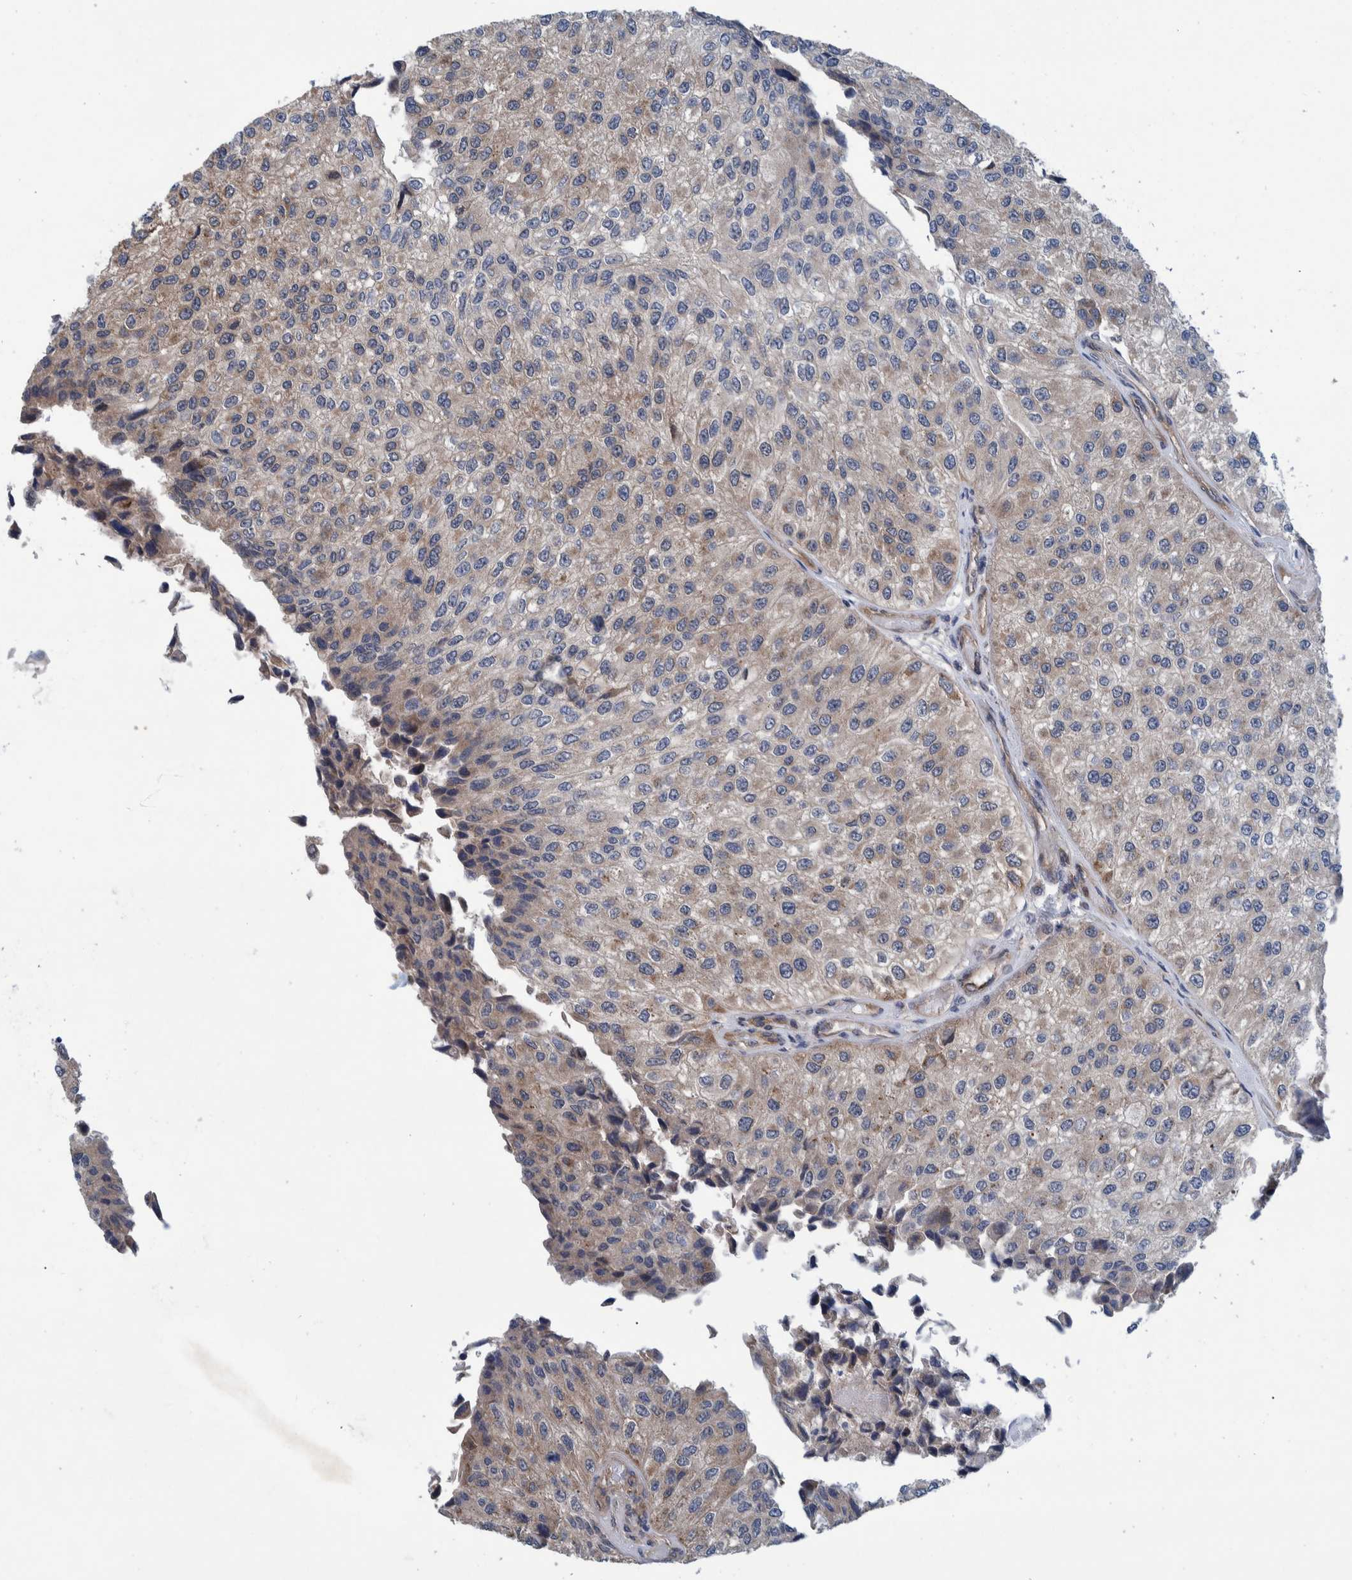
{"staining": {"intensity": "weak", "quantity": "<25%", "location": "cytoplasmic/membranous"}, "tissue": "urothelial cancer", "cell_type": "Tumor cells", "image_type": "cancer", "snomed": [{"axis": "morphology", "description": "Urothelial carcinoma, High grade"}, {"axis": "topography", "description": "Kidney"}, {"axis": "topography", "description": "Urinary bladder"}], "caption": "This is an immunohistochemistry micrograph of high-grade urothelial carcinoma. There is no positivity in tumor cells.", "gene": "MRPS7", "patient": {"sex": "male", "age": 77}}